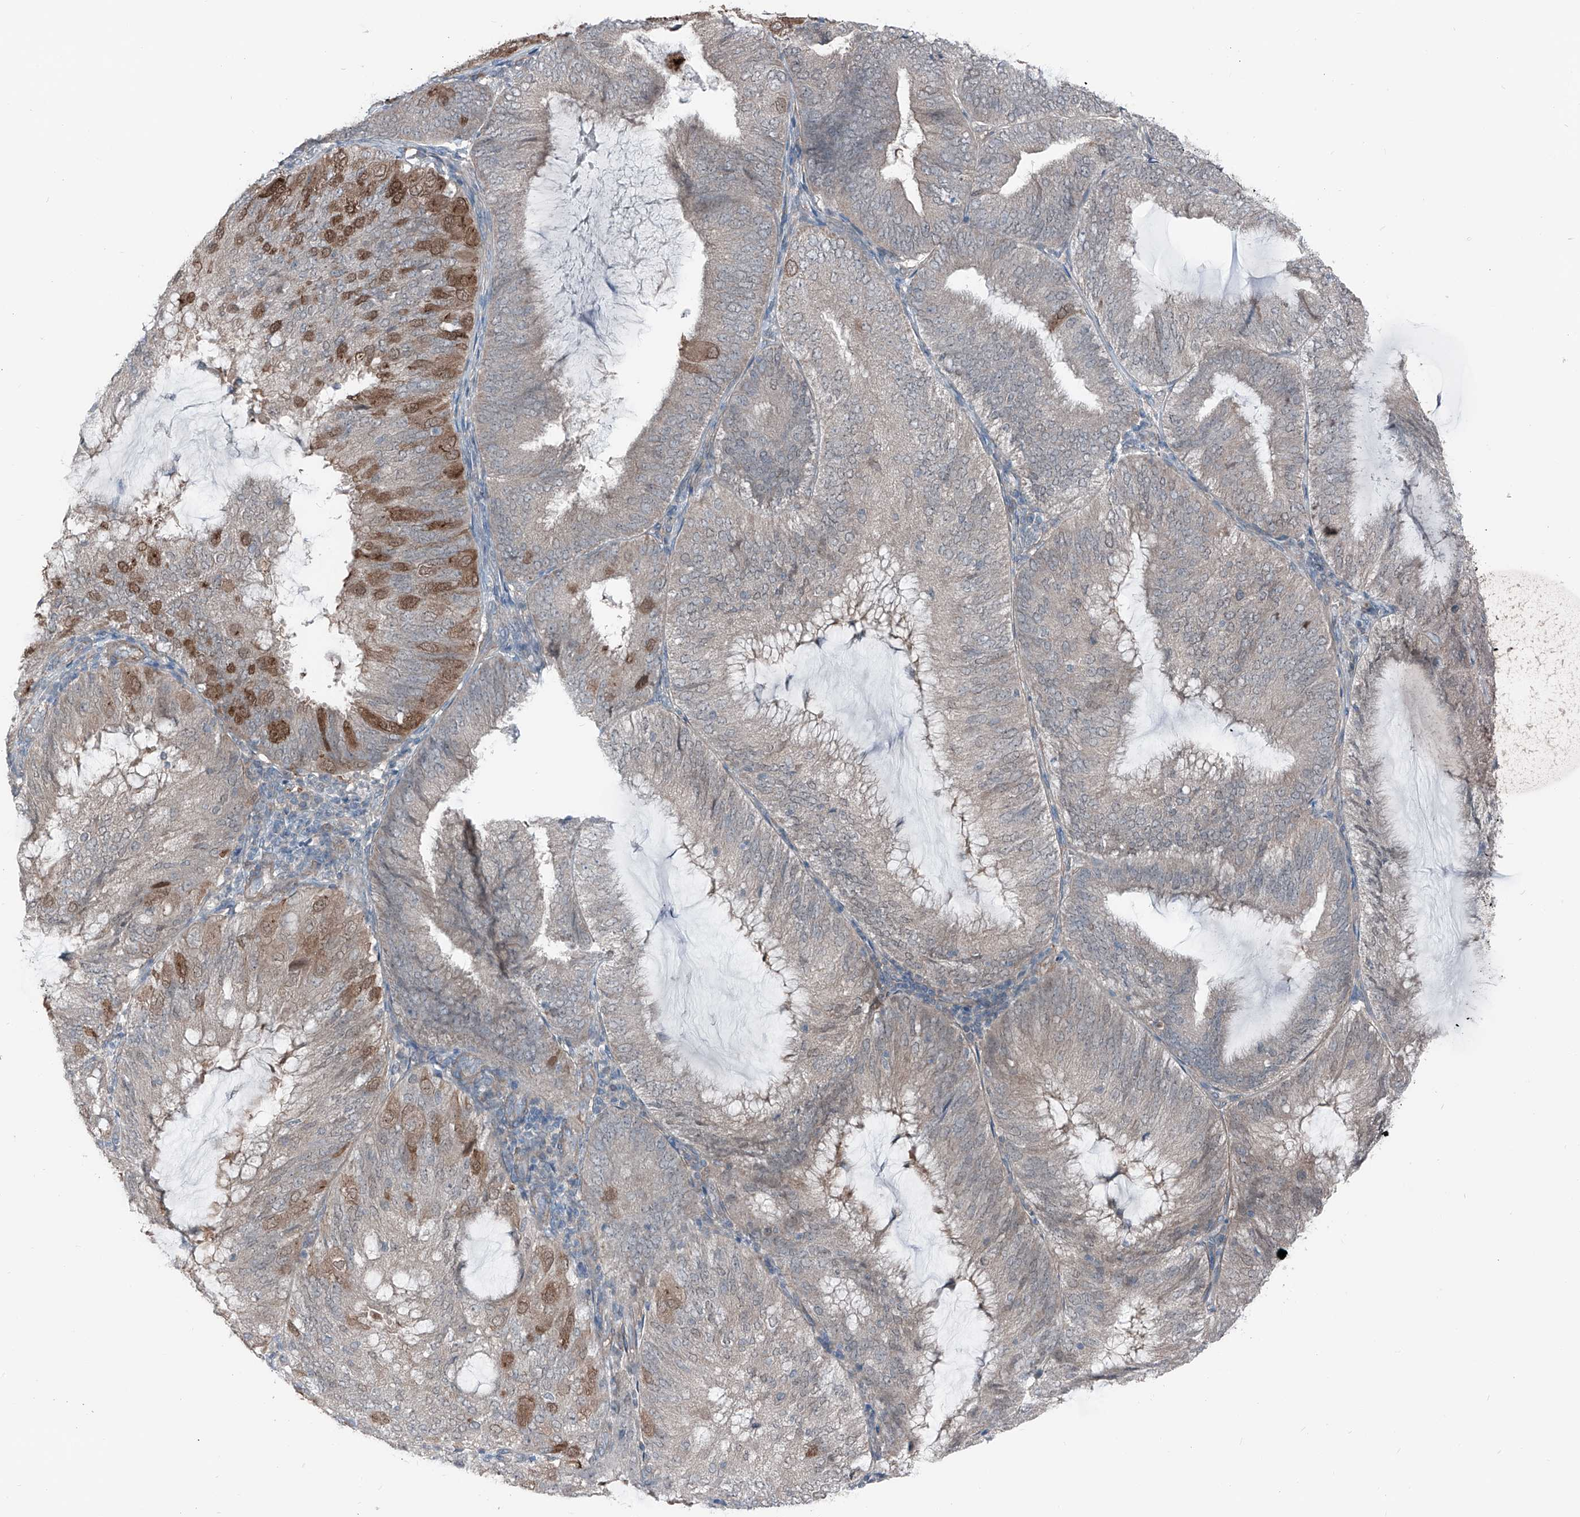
{"staining": {"intensity": "moderate", "quantity": "<25%", "location": "cytoplasmic/membranous,nuclear"}, "tissue": "endometrial cancer", "cell_type": "Tumor cells", "image_type": "cancer", "snomed": [{"axis": "morphology", "description": "Adenocarcinoma, NOS"}, {"axis": "topography", "description": "Endometrium"}], "caption": "Tumor cells reveal moderate cytoplasmic/membranous and nuclear staining in approximately <25% of cells in adenocarcinoma (endometrial). (IHC, brightfield microscopy, high magnification).", "gene": "HSPB11", "patient": {"sex": "female", "age": 81}}